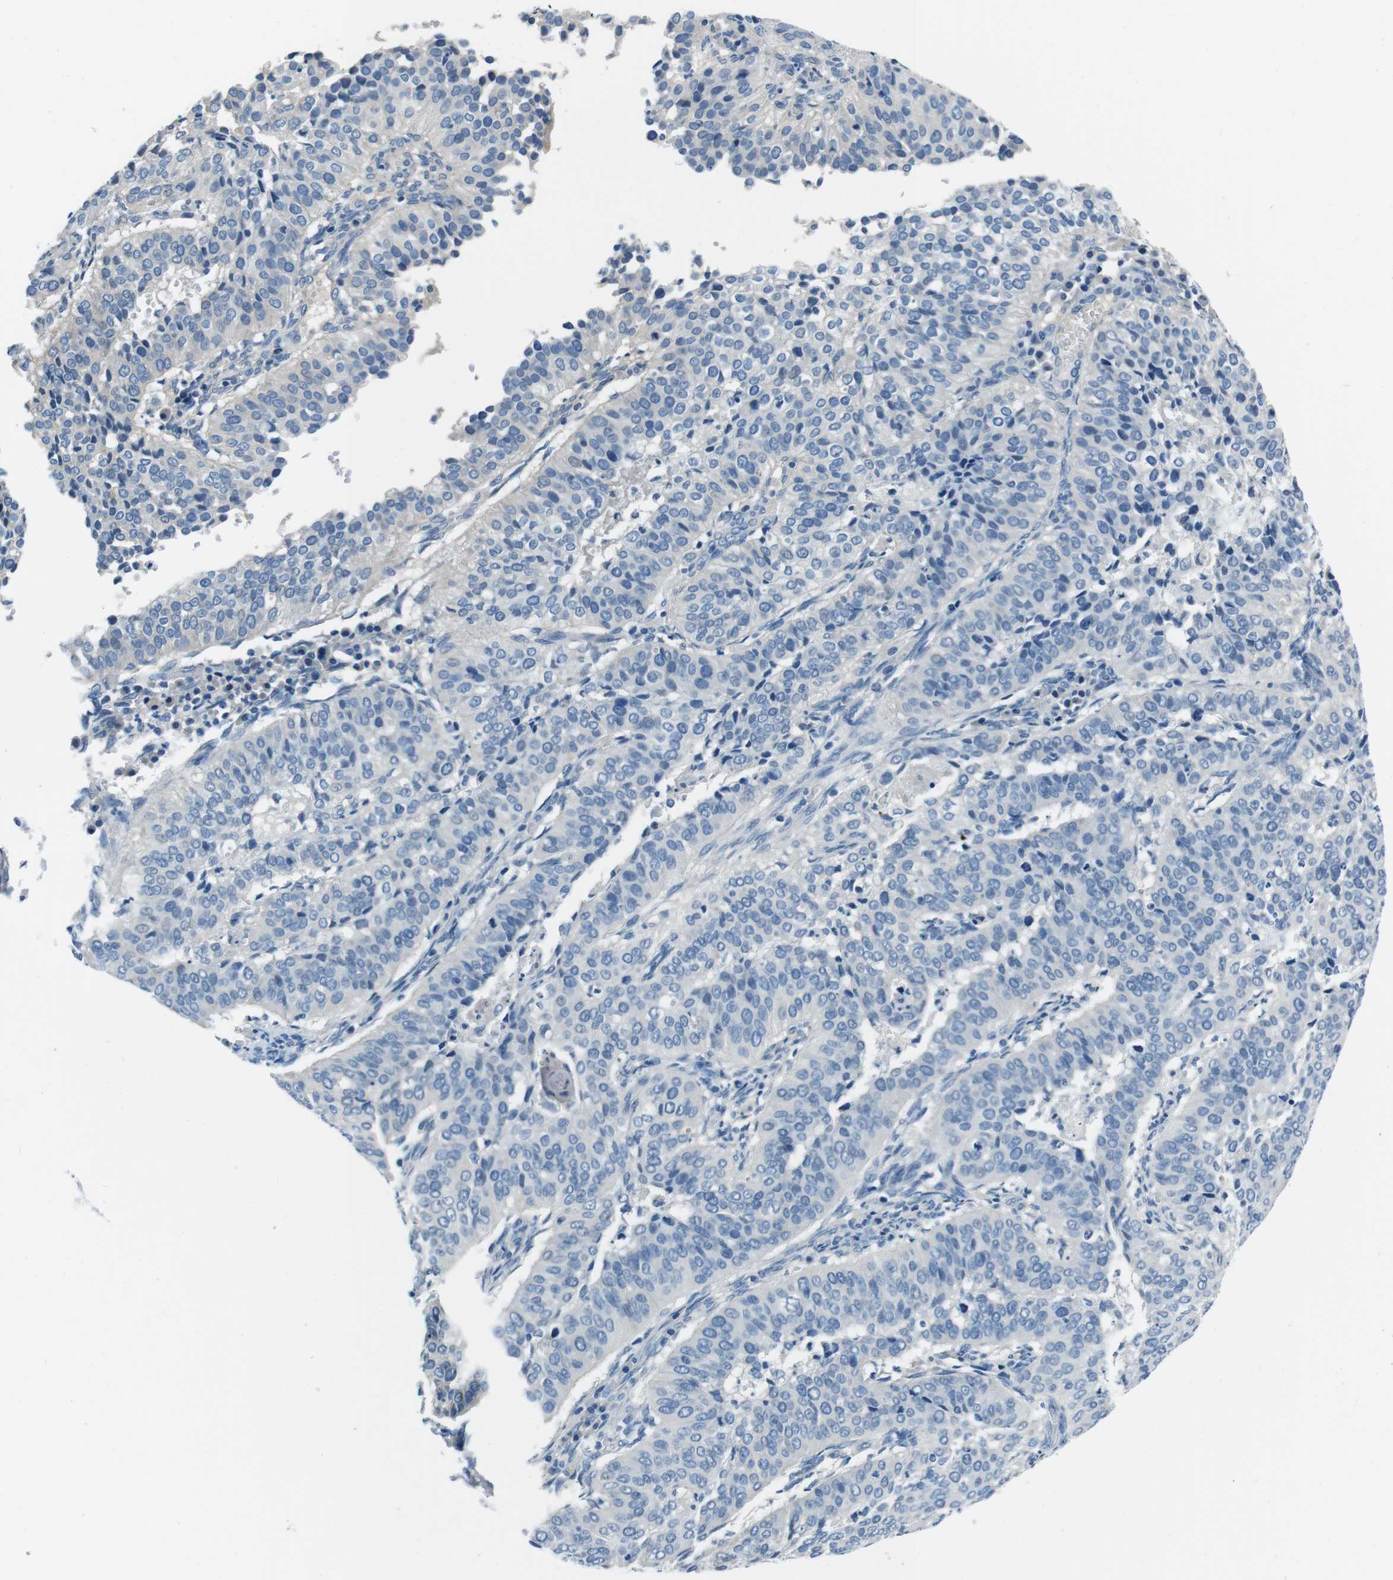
{"staining": {"intensity": "negative", "quantity": "none", "location": "none"}, "tissue": "cervical cancer", "cell_type": "Tumor cells", "image_type": "cancer", "snomed": [{"axis": "morphology", "description": "Normal tissue, NOS"}, {"axis": "morphology", "description": "Squamous cell carcinoma, NOS"}, {"axis": "topography", "description": "Cervix"}], "caption": "The immunohistochemistry (IHC) image has no significant expression in tumor cells of cervical squamous cell carcinoma tissue.", "gene": "CASQ1", "patient": {"sex": "female", "age": 39}}